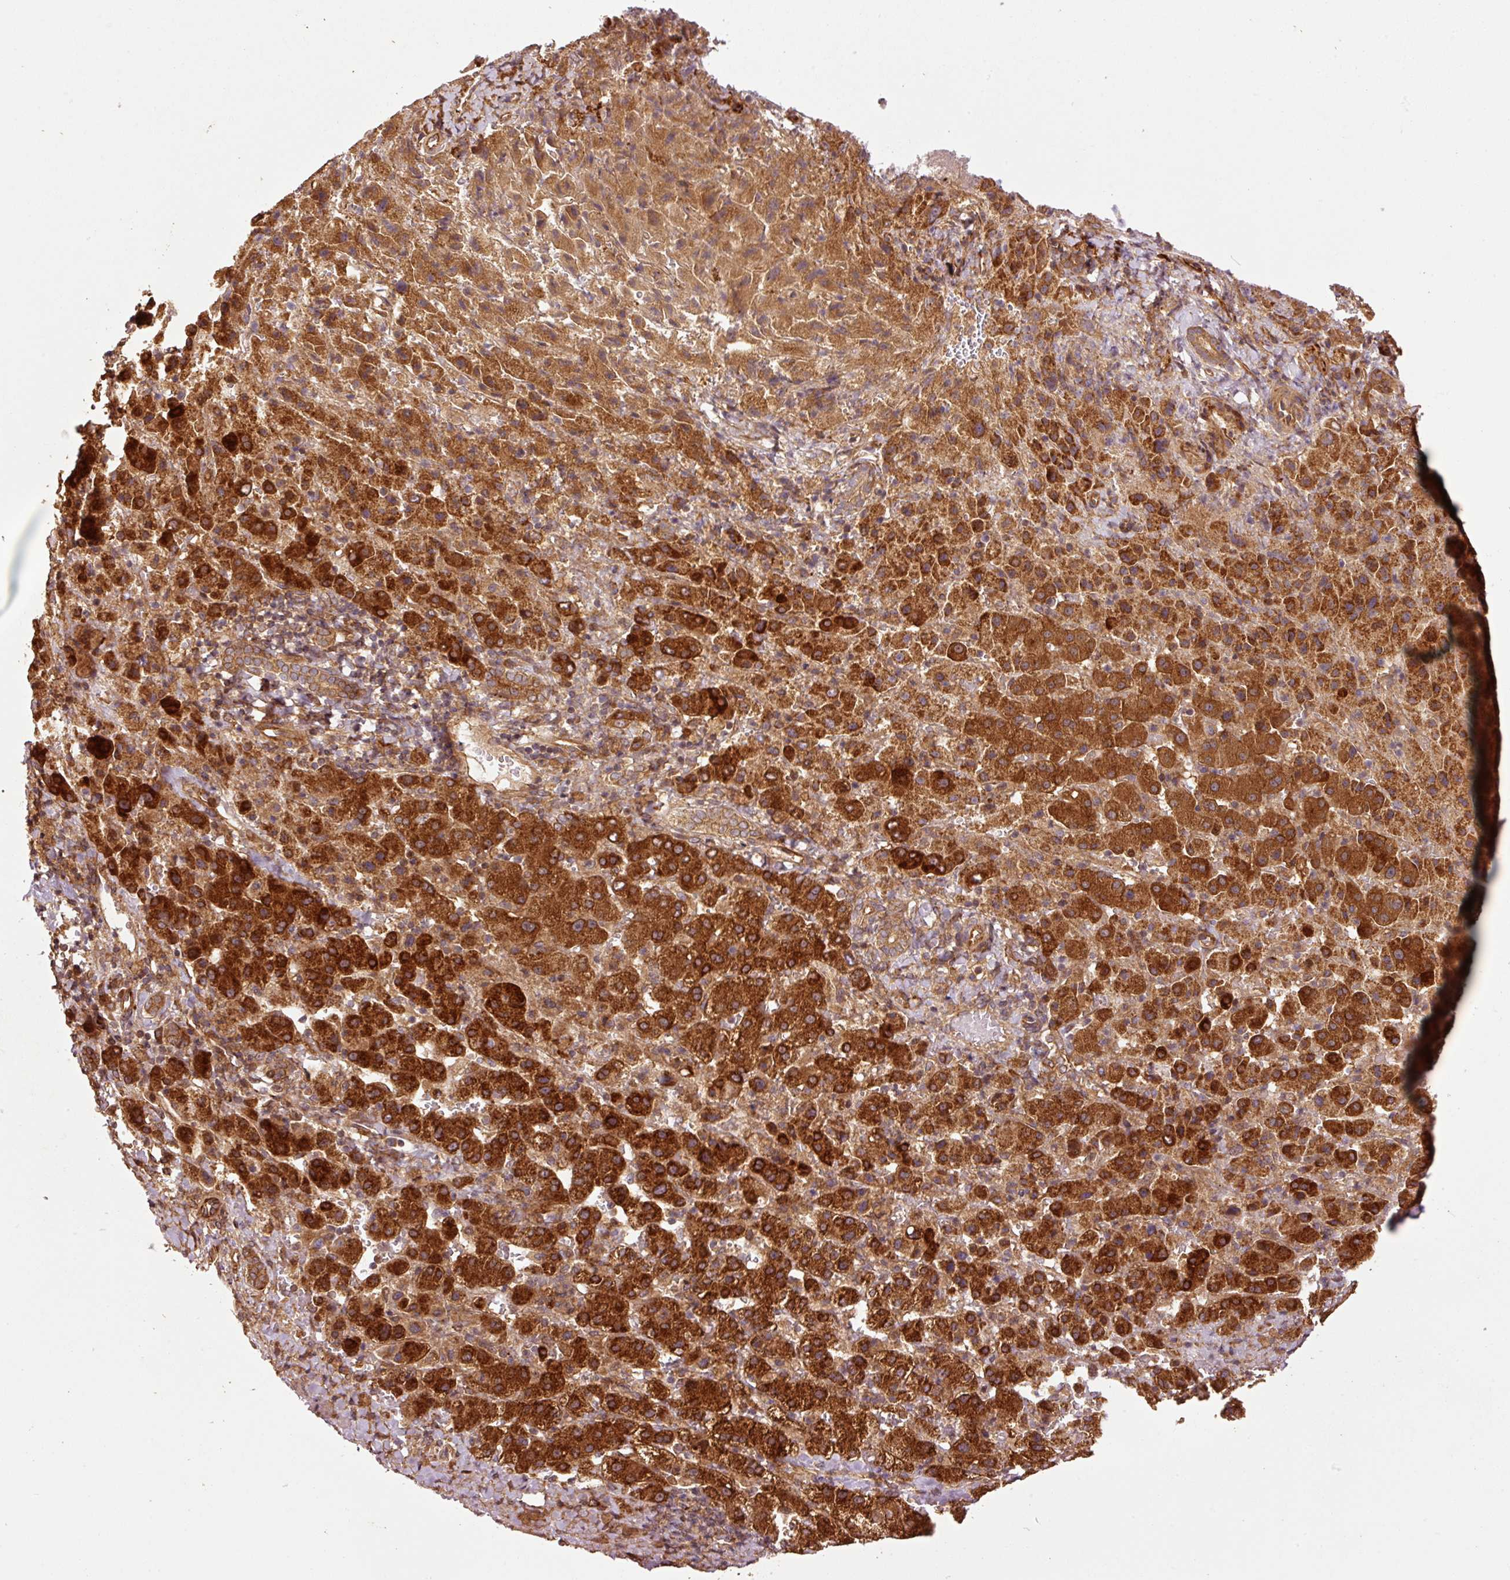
{"staining": {"intensity": "strong", "quantity": ">75%", "location": "cytoplasmic/membranous"}, "tissue": "liver cancer", "cell_type": "Tumor cells", "image_type": "cancer", "snomed": [{"axis": "morphology", "description": "Carcinoma, Hepatocellular, NOS"}, {"axis": "topography", "description": "Liver"}], "caption": "A photomicrograph of hepatocellular carcinoma (liver) stained for a protein shows strong cytoplasmic/membranous brown staining in tumor cells.", "gene": "OXER1", "patient": {"sex": "female", "age": 58}}